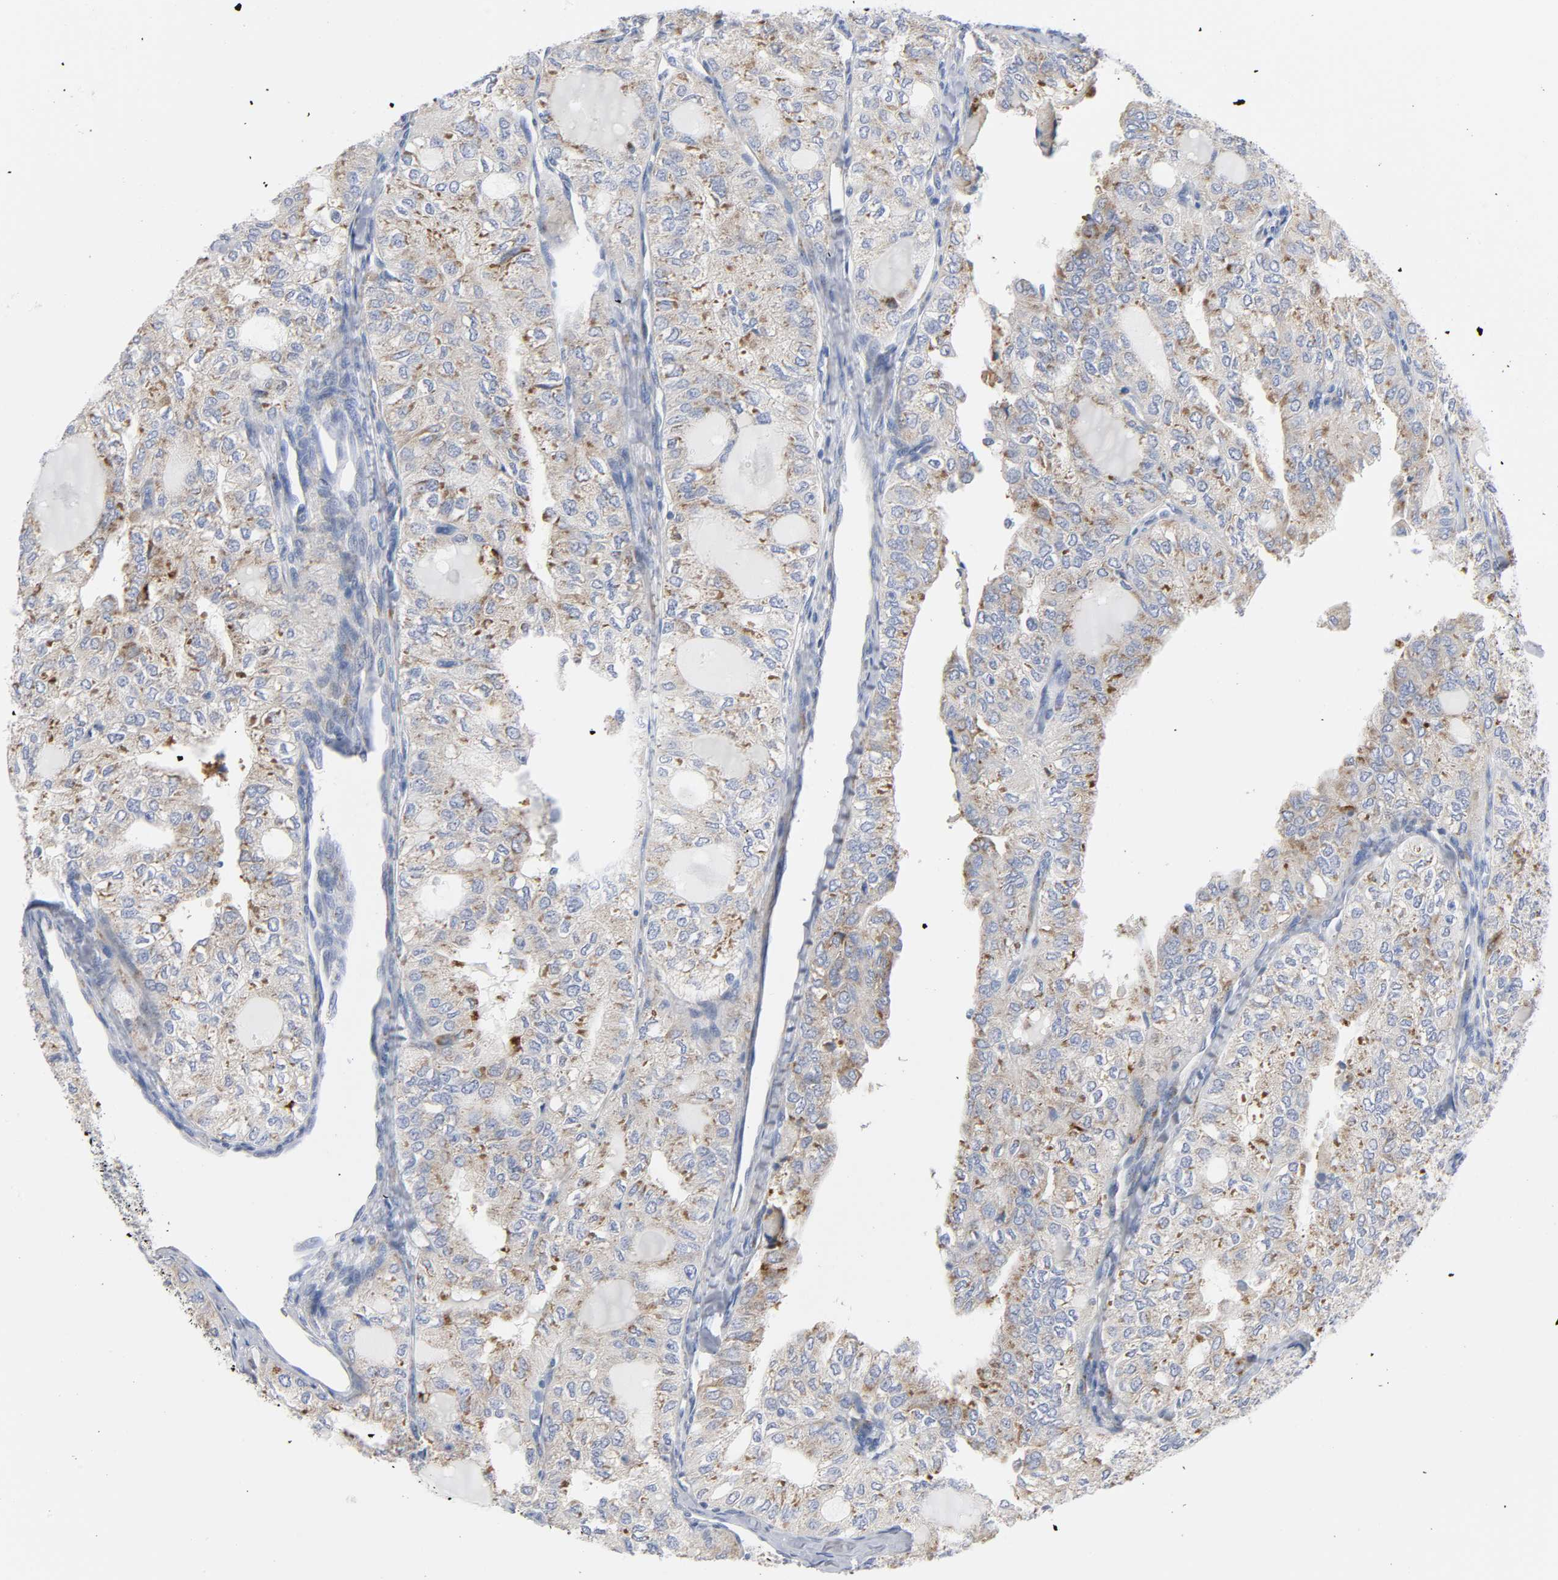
{"staining": {"intensity": "moderate", "quantity": ">75%", "location": "cytoplasmic/membranous"}, "tissue": "thyroid cancer", "cell_type": "Tumor cells", "image_type": "cancer", "snomed": [{"axis": "morphology", "description": "Follicular adenoma carcinoma, NOS"}, {"axis": "topography", "description": "Thyroid gland"}], "caption": "Immunohistochemistry of thyroid cancer exhibits medium levels of moderate cytoplasmic/membranous positivity in about >75% of tumor cells. The staining was performed using DAB, with brown indicating positive protein expression. Nuclei are stained blue with hematoxylin.", "gene": "REL", "patient": {"sex": "male", "age": 75}}